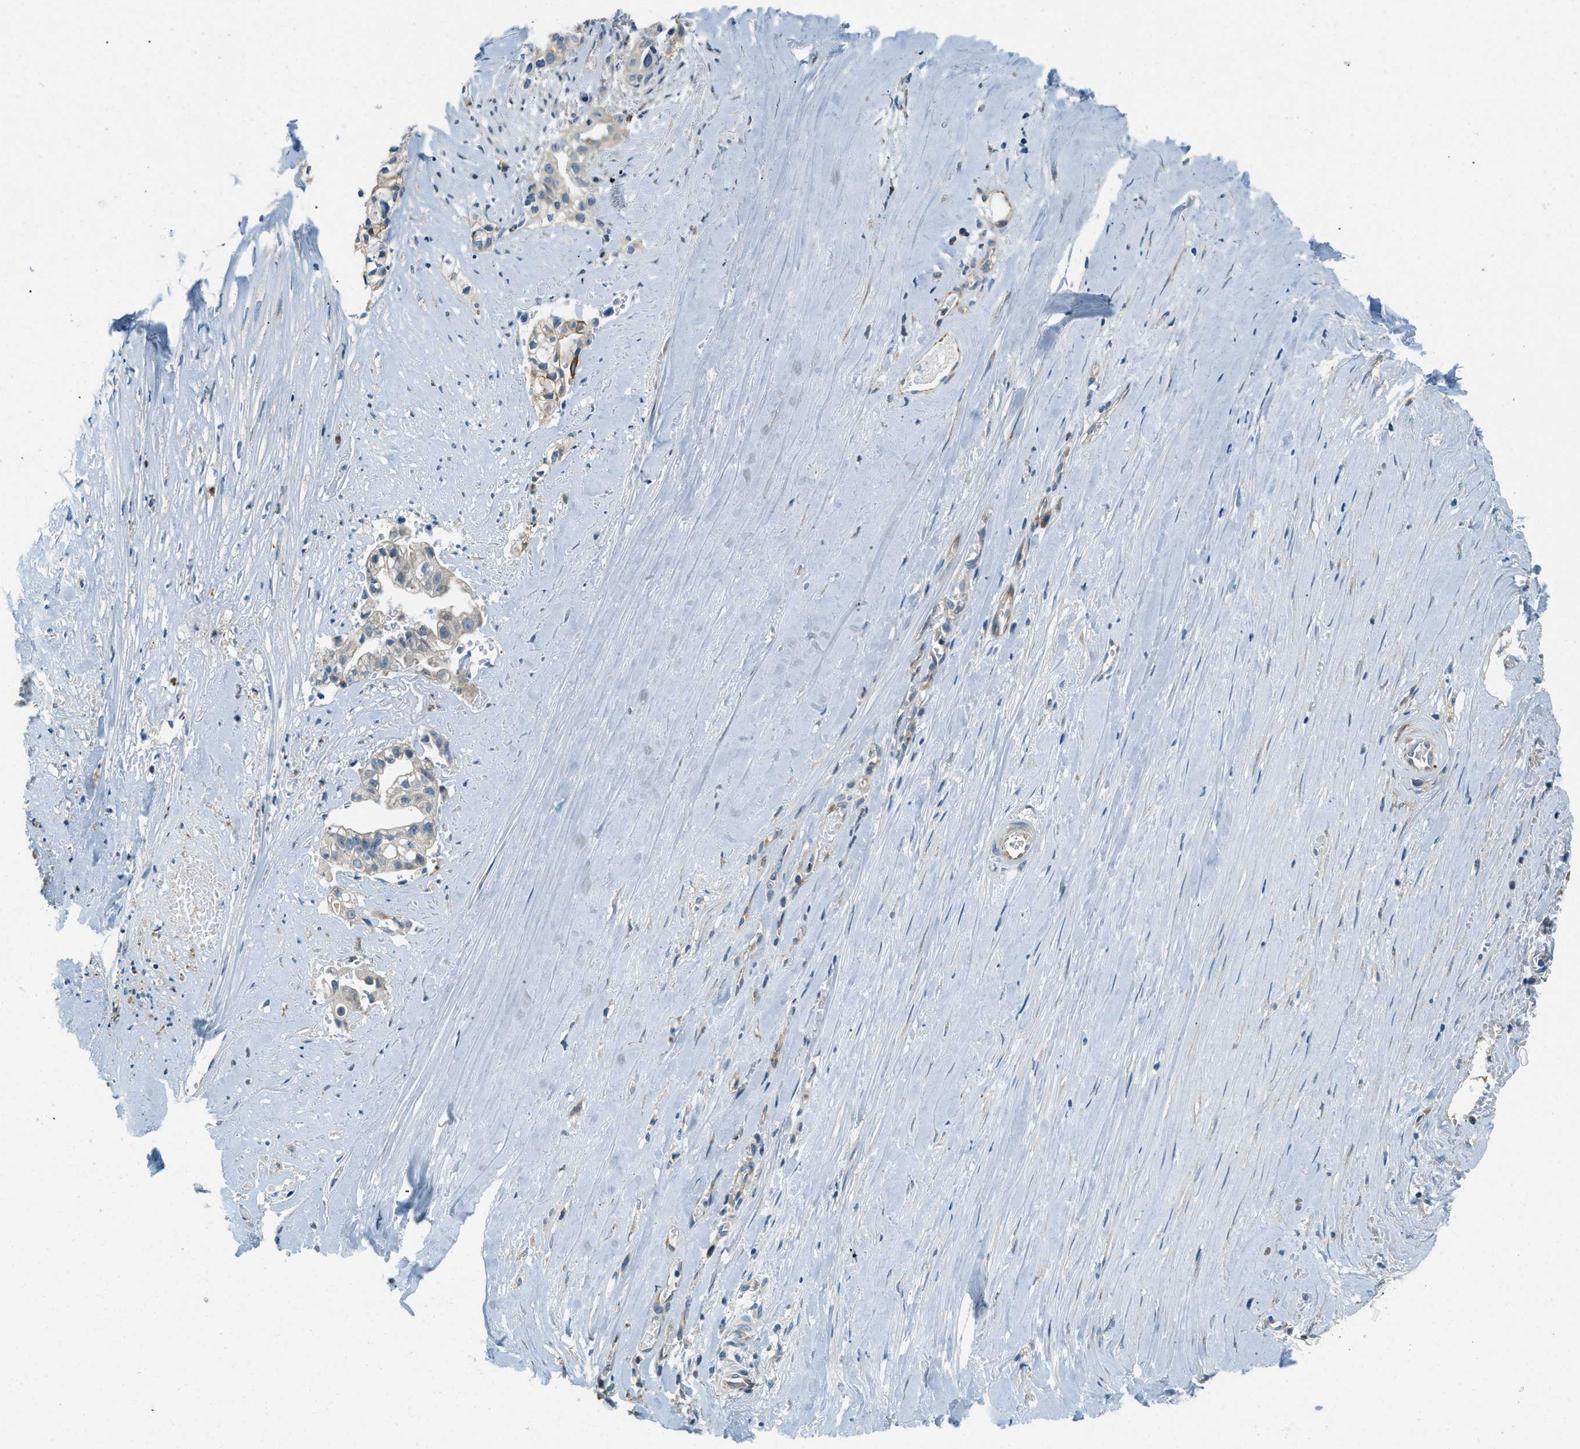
{"staining": {"intensity": "weak", "quantity": "<25%", "location": "cytoplasmic/membranous"}, "tissue": "liver cancer", "cell_type": "Tumor cells", "image_type": "cancer", "snomed": [{"axis": "morphology", "description": "Cholangiocarcinoma"}, {"axis": "topography", "description": "Liver"}], "caption": "IHC histopathology image of human liver cancer (cholangiocarcinoma) stained for a protein (brown), which displays no expression in tumor cells.", "gene": "ZNF367", "patient": {"sex": "female", "age": 70}}